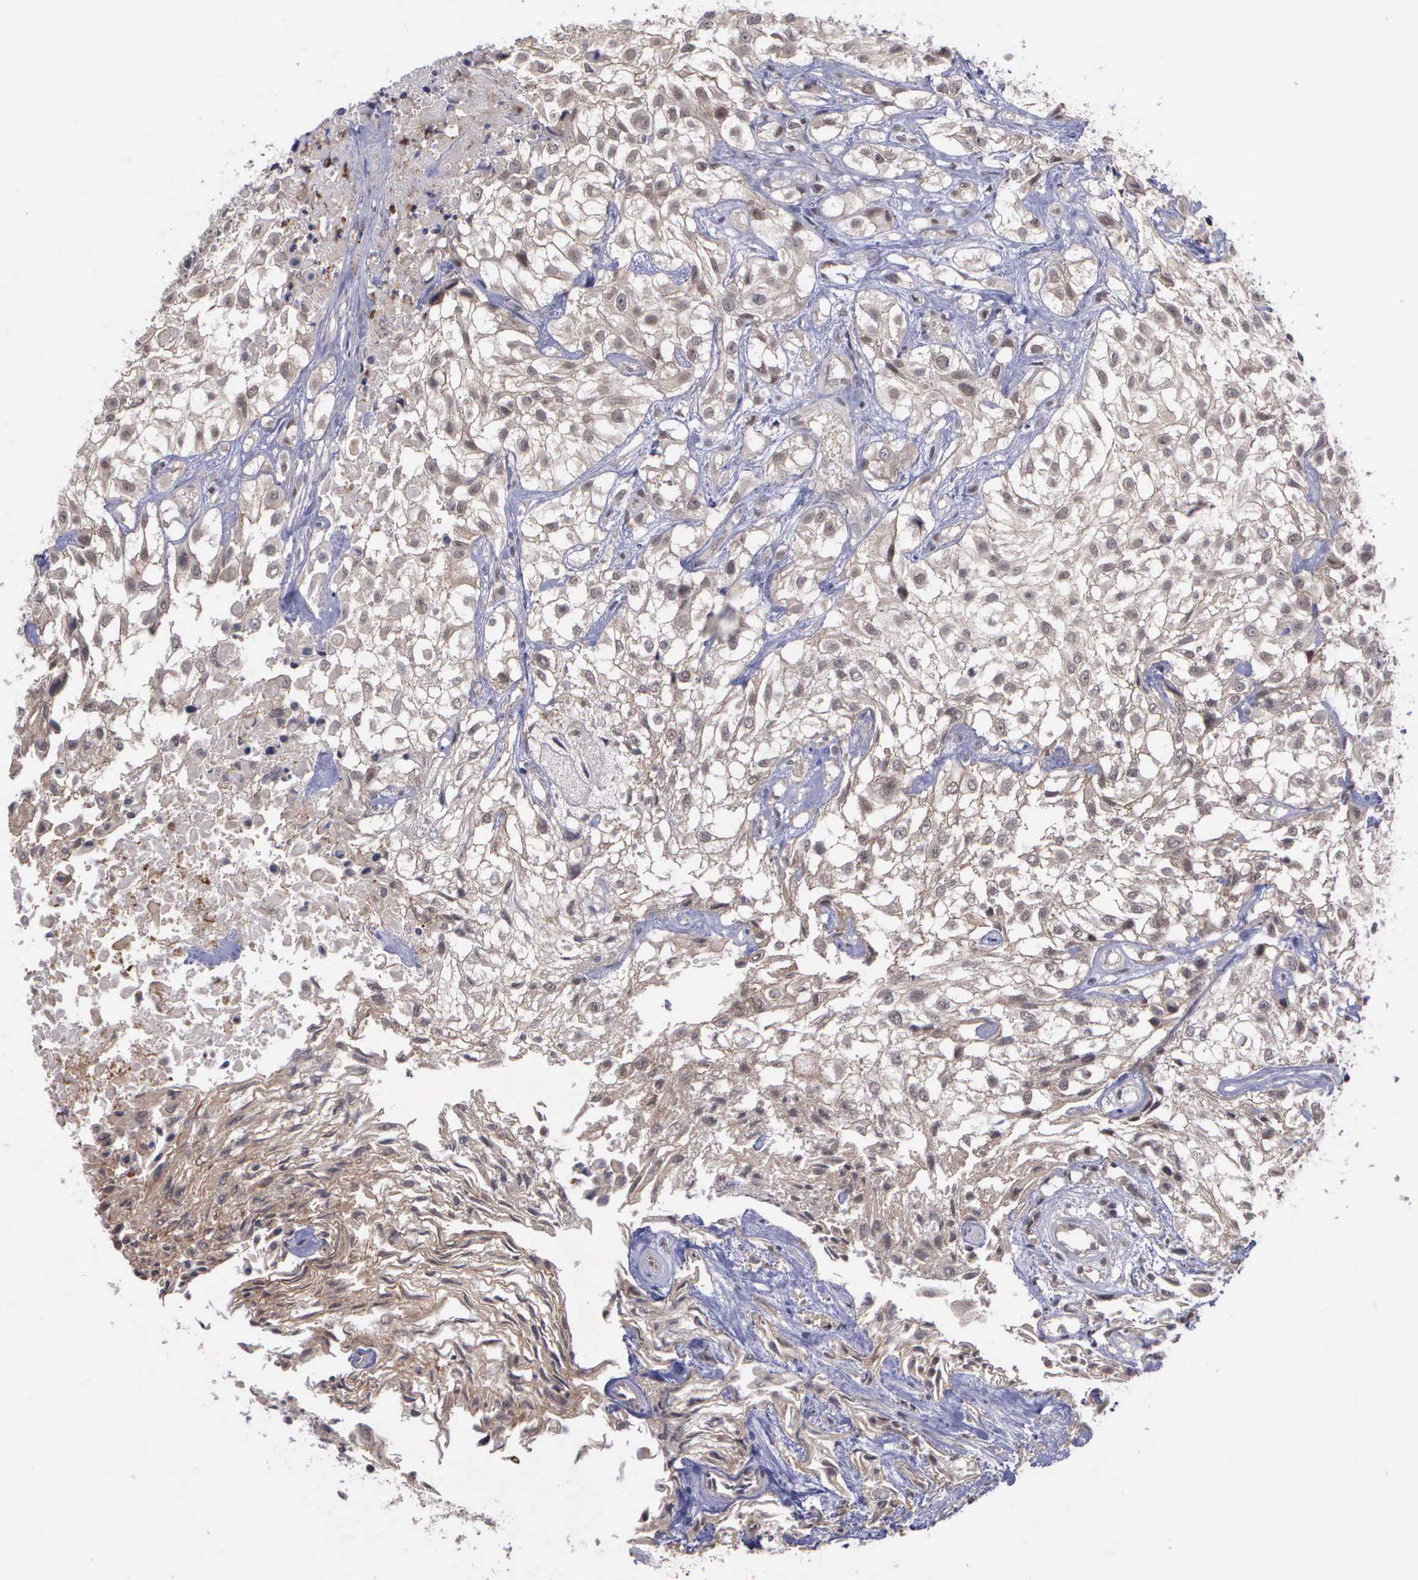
{"staining": {"intensity": "weak", "quantity": "25%-75%", "location": "cytoplasmic/membranous,nuclear"}, "tissue": "urothelial cancer", "cell_type": "Tumor cells", "image_type": "cancer", "snomed": [{"axis": "morphology", "description": "Urothelial carcinoma, High grade"}, {"axis": "topography", "description": "Urinary bladder"}], "caption": "An image showing weak cytoplasmic/membranous and nuclear expression in about 25%-75% of tumor cells in urothelial carcinoma (high-grade), as visualized by brown immunohistochemical staining.", "gene": "MAP3K9", "patient": {"sex": "male", "age": 56}}